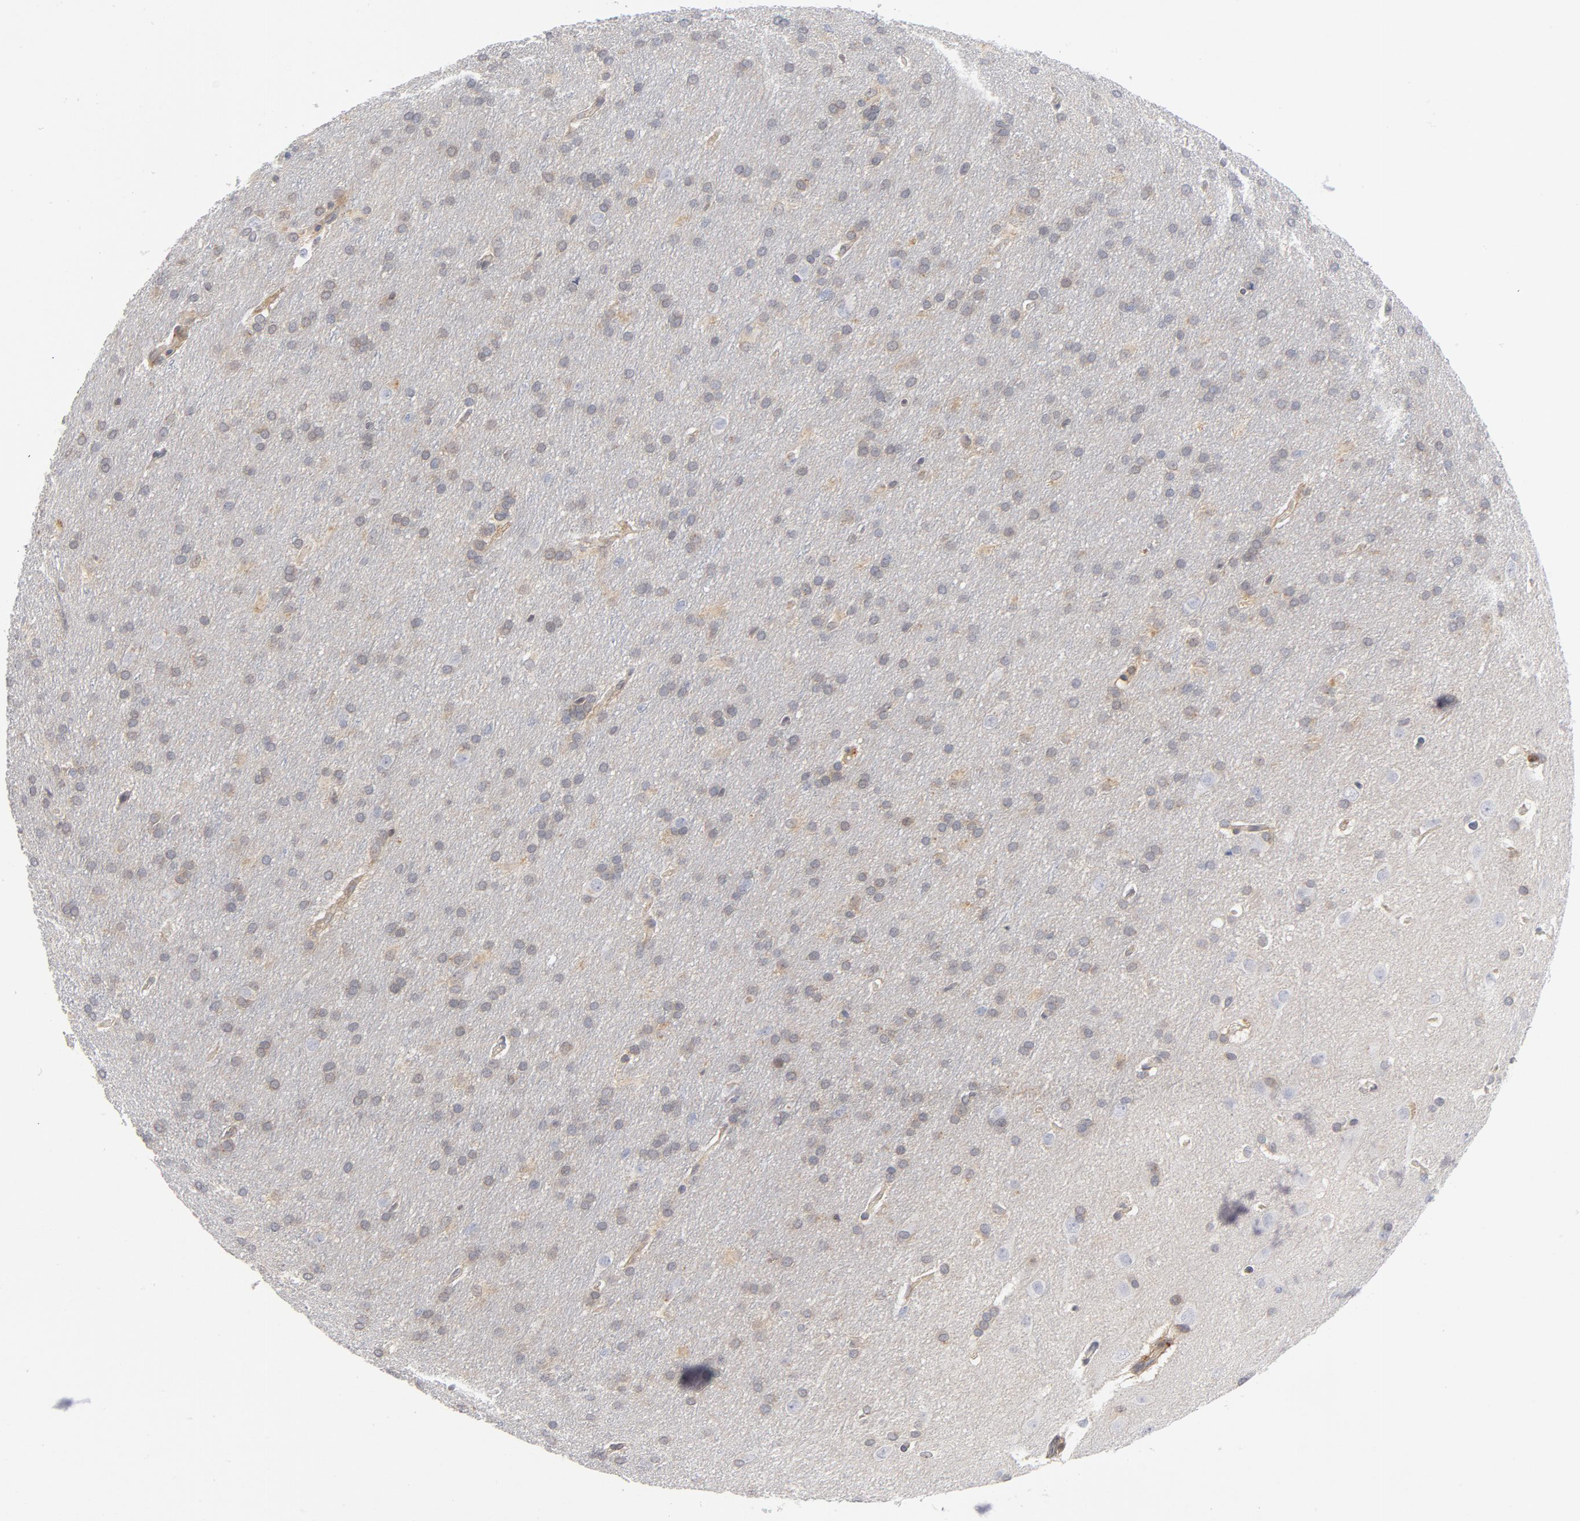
{"staining": {"intensity": "weak", "quantity": "25%-75%", "location": "cytoplasmic/membranous"}, "tissue": "glioma", "cell_type": "Tumor cells", "image_type": "cancer", "snomed": [{"axis": "morphology", "description": "Glioma, malignant, Low grade"}, {"axis": "topography", "description": "Brain"}], "caption": "This histopathology image exhibits glioma stained with immunohistochemistry to label a protein in brown. The cytoplasmic/membranous of tumor cells show weak positivity for the protein. Nuclei are counter-stained blue.", "gene": "TRADD", "patient": {"sex": "female", "age": 32}}